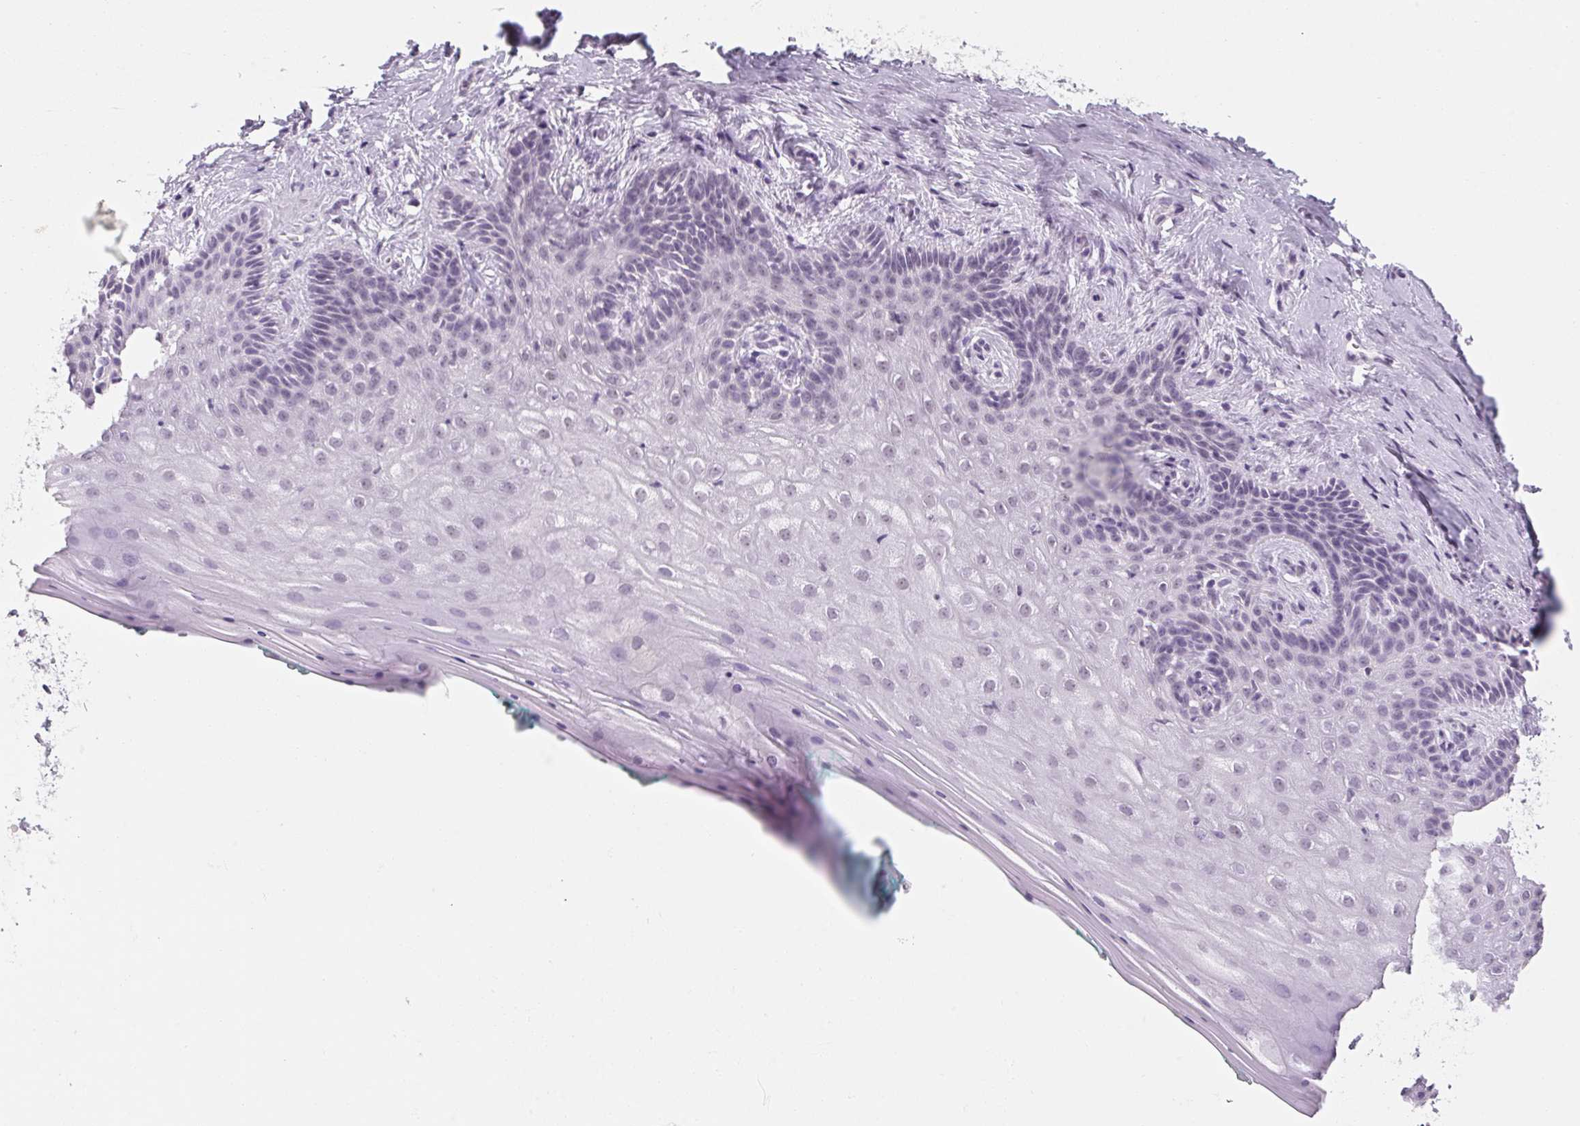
{"staining": {"intensity": "weak", "quantity": "25%-75%", "location": "nuclear"}, "tissue": "vagina", "cell_type": "Squamous epithelial cells", "image_type": "normal", "snomed": [{"axis": "morphology", "description": "Normal tissue, NOS"}, {"axis": "topography", "description": "Vagina"}], "caption": "Immunohistochemistry (IHC) (DAB (3,3'-diaminobenzidine)) staining of normal vagina demonstrates weak nuclear protein expression in about 25%-75% of squamous epithelial cells. (DAB = brown stain, brightfield microscopy at high magnification).", "gene": "ZIC4", "patient": {"sex": "female", "age": 45}}